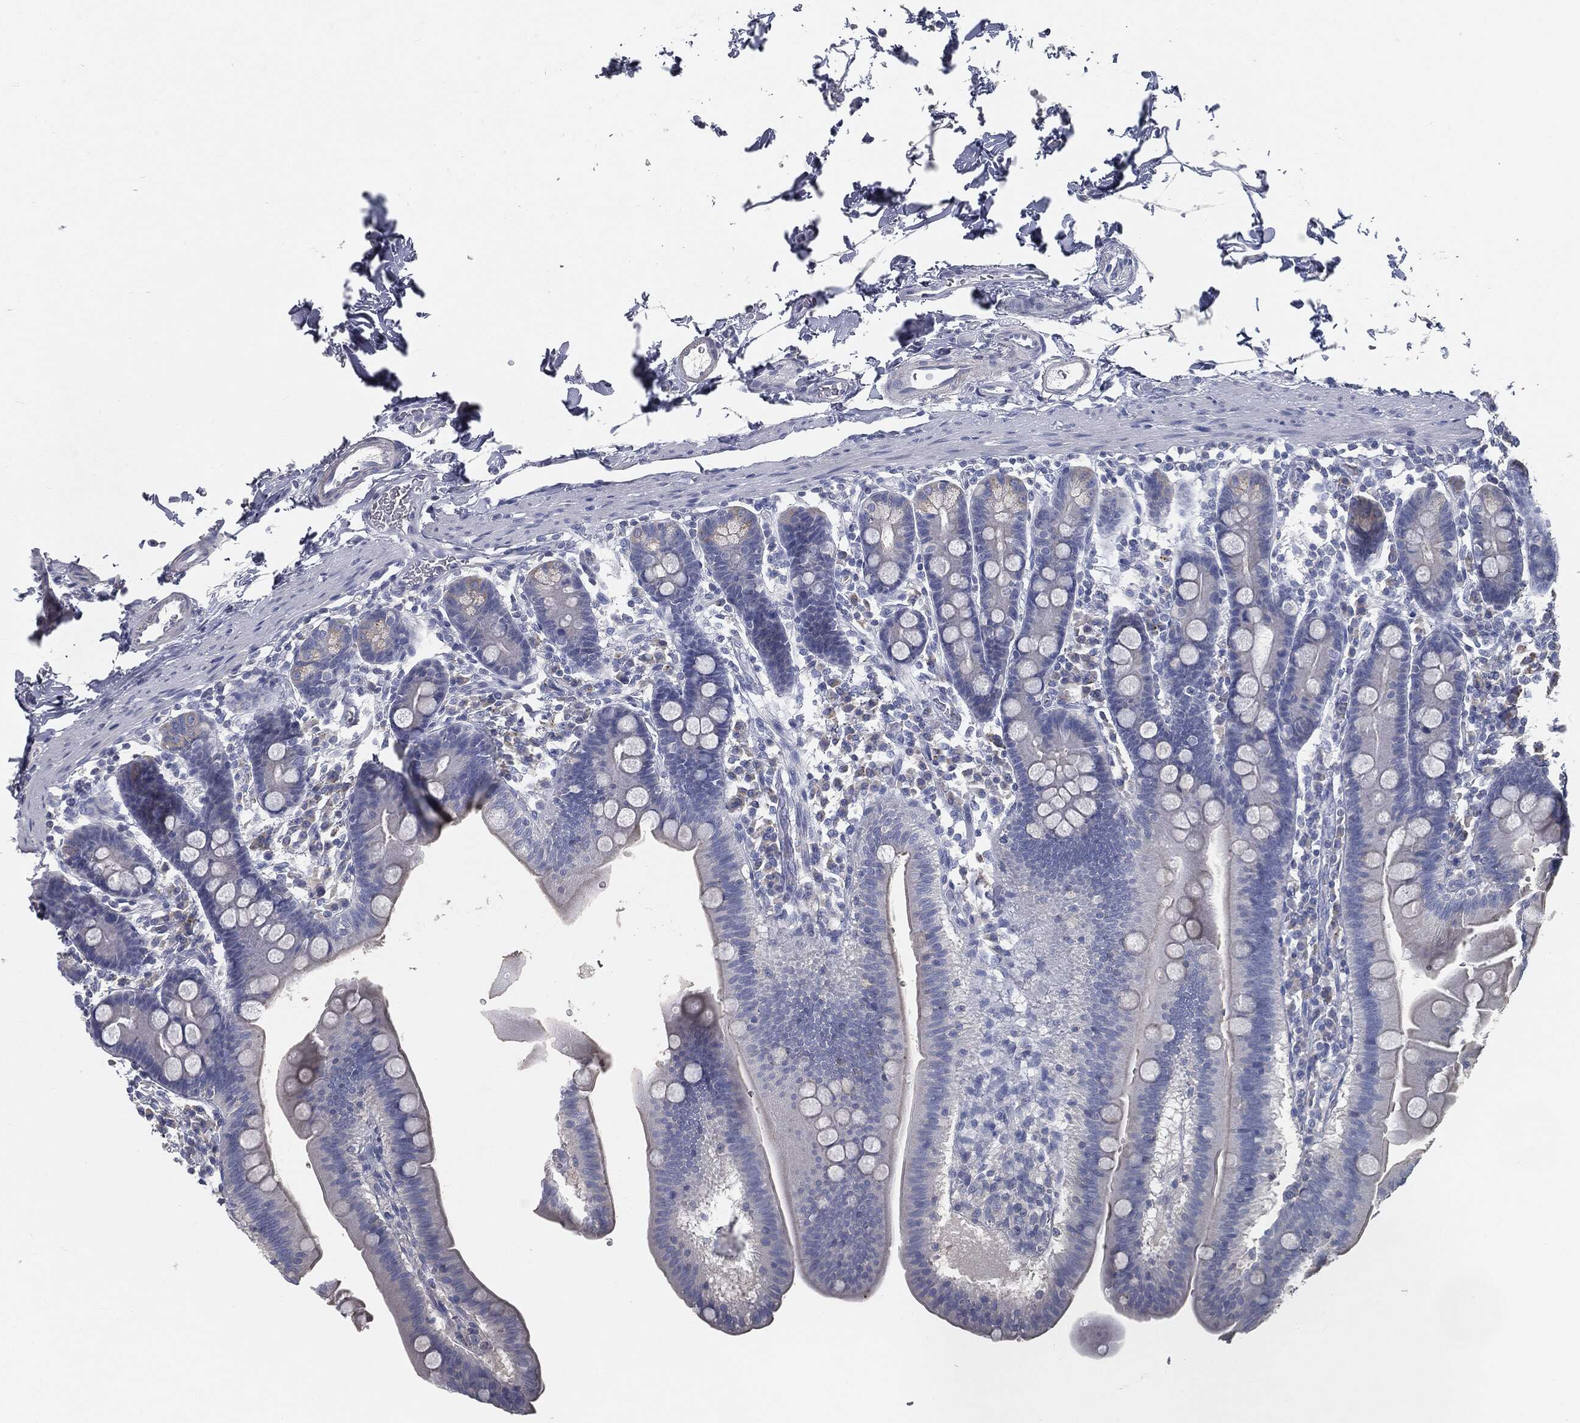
{"staining": {"intensity": "negative", "quantity": "none", "location": "none"}, "tissue": "duodenum", "cell_type": "Glandular cells", "image_type": "normal", "snomed": [{"axis": "morphology", "description": "Normal tissue, NOS"}, {"axis": "topography", "description": "Duodenum"}], "caption": "This image is of benign duodenum stained with IHC to label a protein in brown with the nuclei are counter-stained blue. There is no expression in glandular cells. (Immunohistochemistry, brightfield microscopy, high magnification).", "gene": "CAV3", "patient": {"sex": "male", "age": 59}}